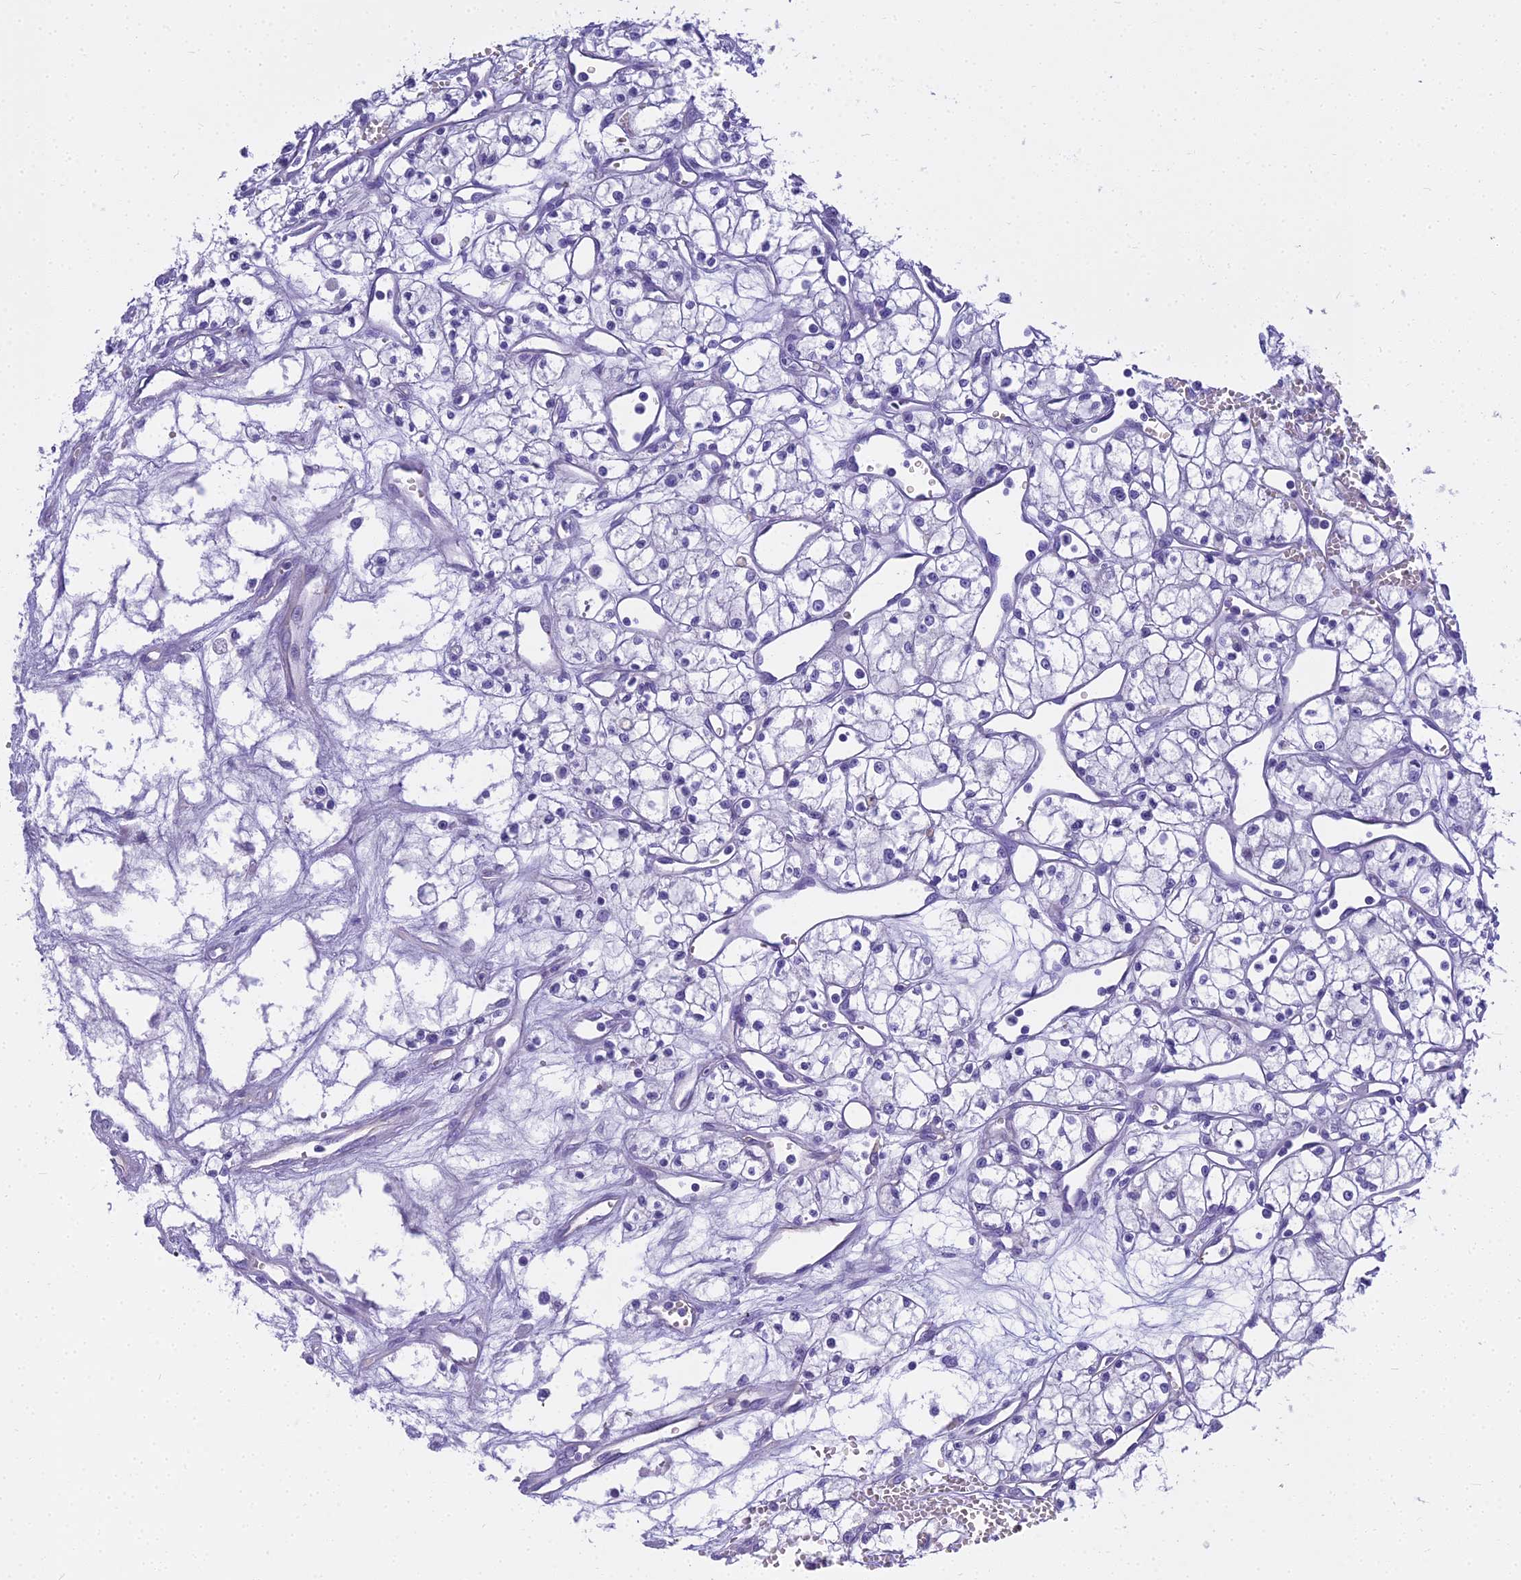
{"staining": {"intensity": "negative", "quantity": "none", "location": "none"}, "tissue": "renal cancer", "cell_type": "Tumor cells", "image_type": "cancer", "snomed": [{"axis": "morphology", "description": "Adenocarcinoma, NOS"}, {"axis": "topography", "description": "Kidney"}], "caption": "This is a histopathology image of immunohistochemistry staining of adenocarcinoma (renal), which shows no staining in tumor cells.", "gene": "NINJ1", "patient": {"sex": "male", "age": 59}}